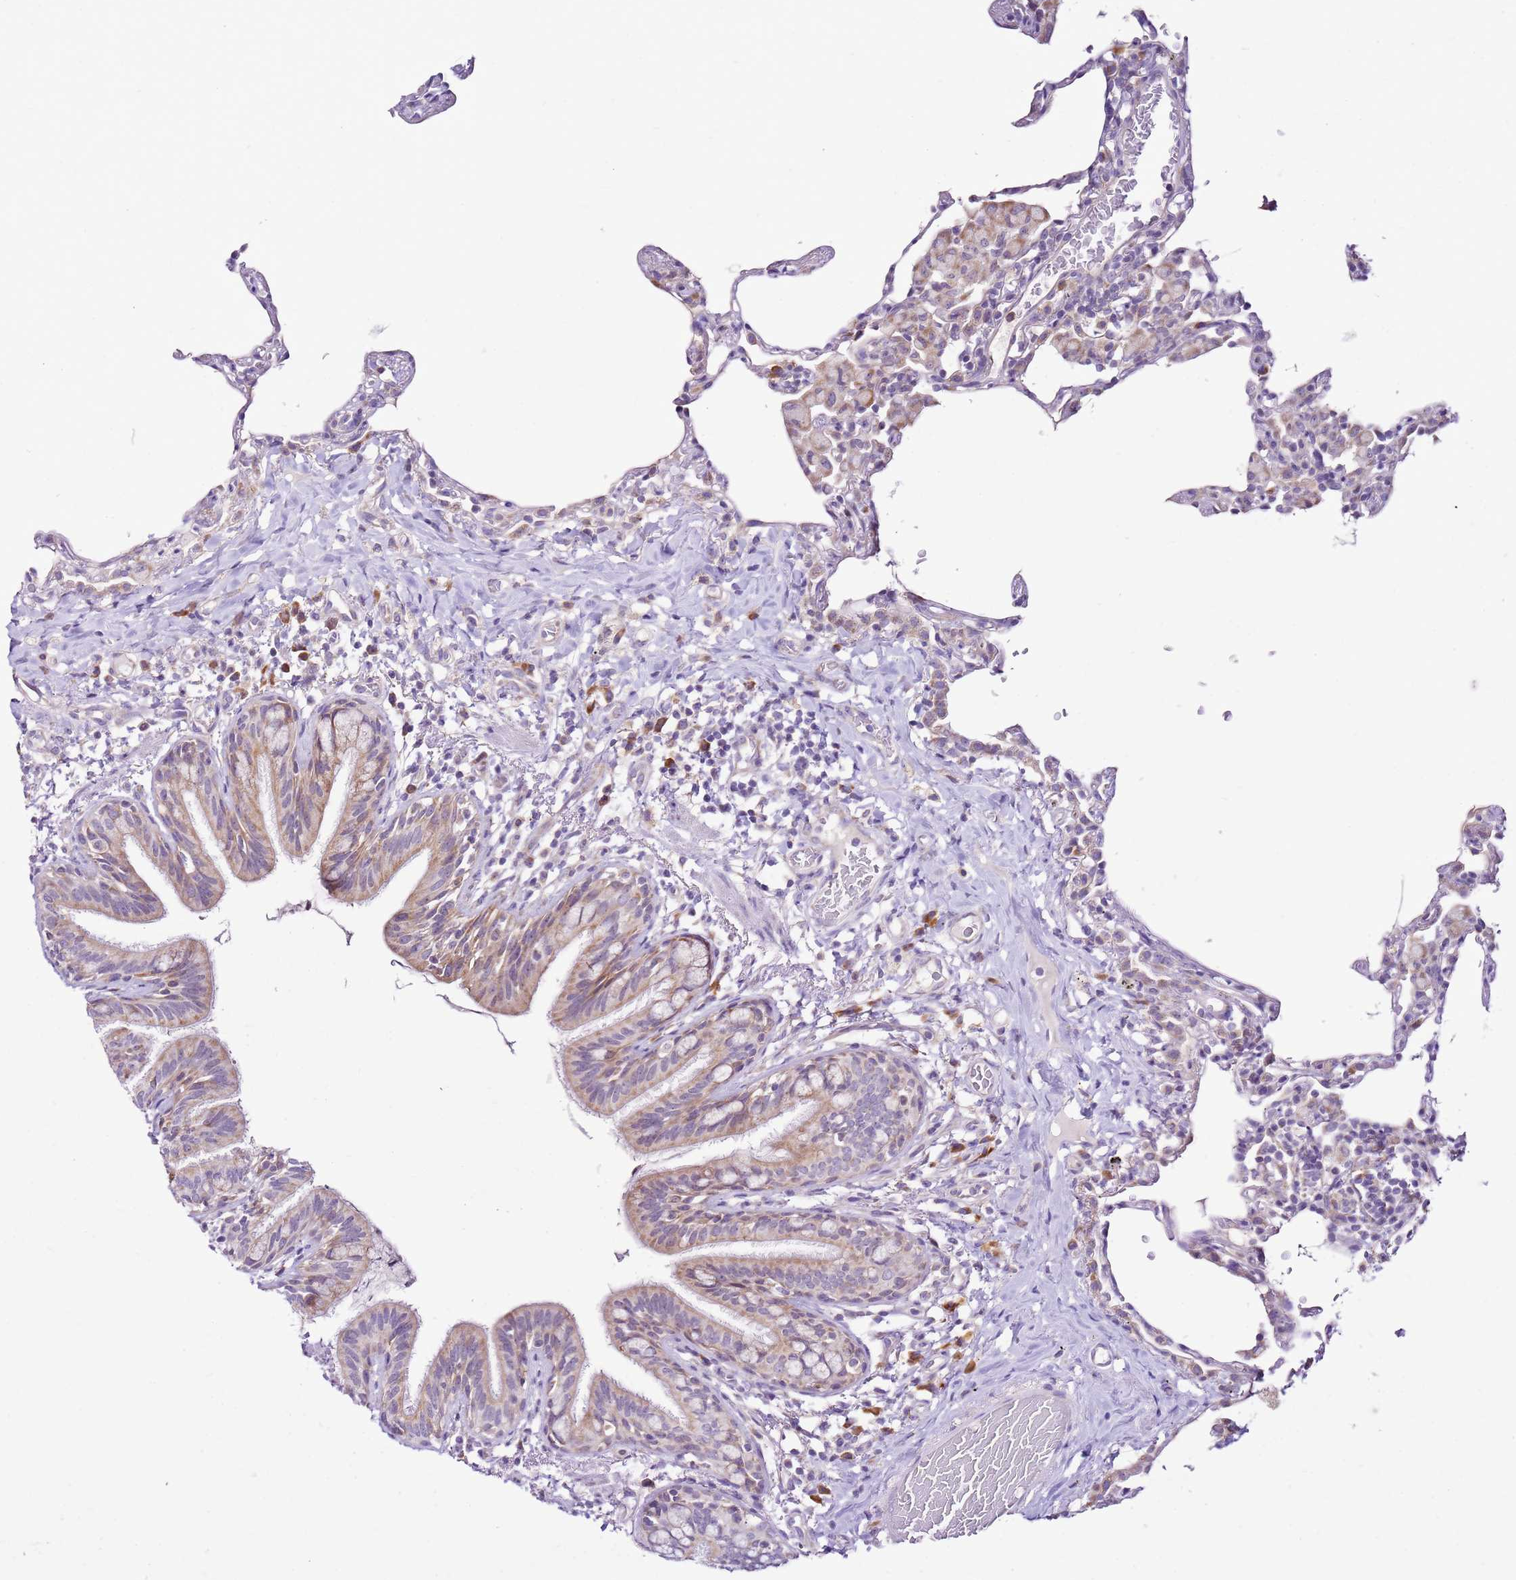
{"staining": {"intensity": "negative", "quantity": "none", "location": "none"}, "tissue": "lung", "cell_type": "Alveolar cells", "image_type": "normal", "snomed": [{"axis": "morphology", "description": "Normal tissue, NOS"}, {"axis": "topography", "description": "Lung"}], "caption": "Human lung stained for a protein using IHC shows no expression in alveolar cells.", "gene": "MRPL36", "patient": {"sex": "female", "age": 57}}